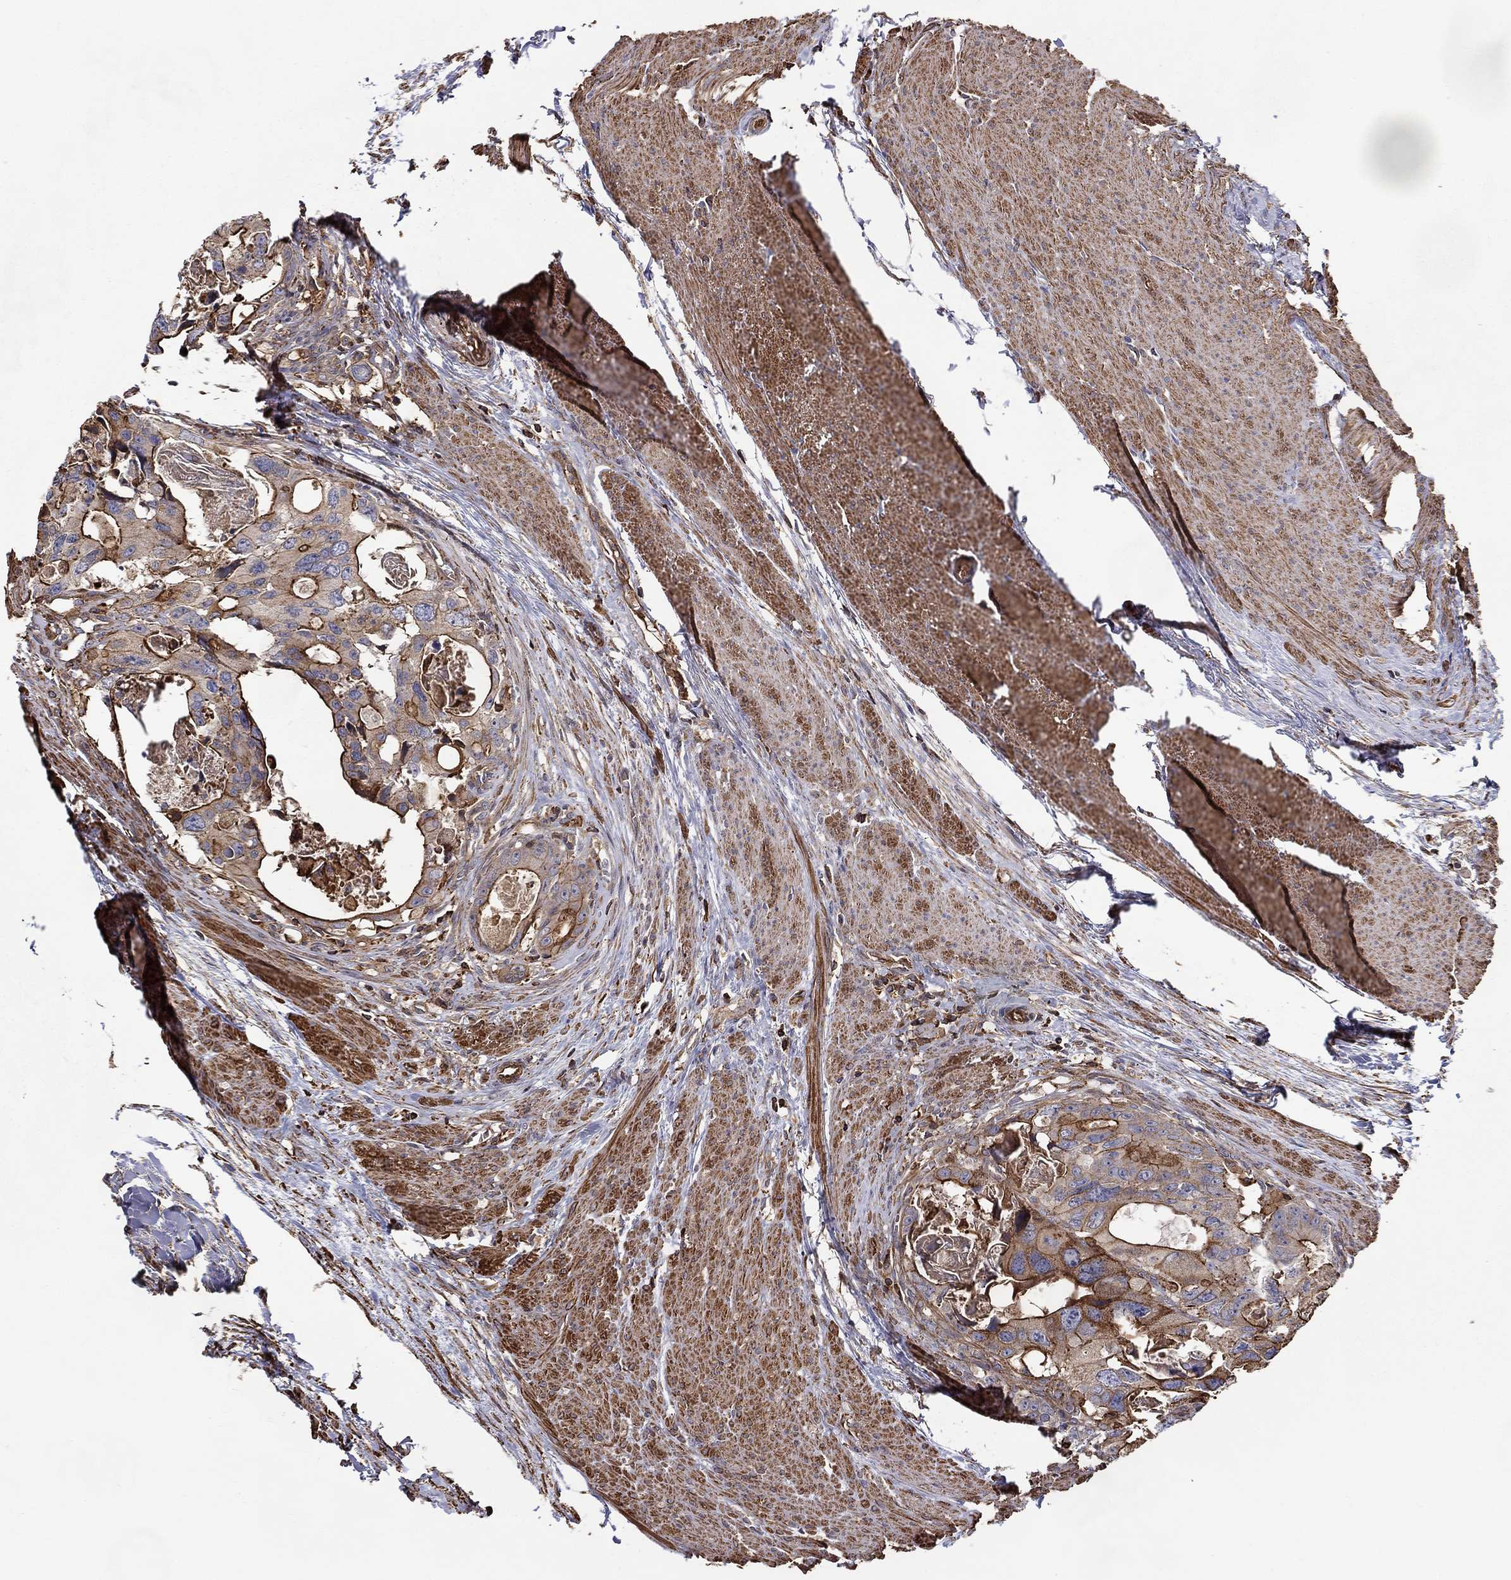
{"staining": {"intensity": "strong", "quantity": "<25%", "location": "cytoplasmic/membranous"}, "tissue": "colorectal cancer", "cell_type": "Tumor cells", "image_type": "cancer", "snomed": [{"axis": "morphology", "description": "Adenocarcinoma, NOS"}, {"axis": "topography", "description": "Rectum"}], "caption": "Colorectal cancer tissue displays strong cytoplasmic/membranous staining in approximately <25% of tumor cells, visualized by immunohistochemistry.", "gene": "NPHP1", "patient": {"sex": "male", "age": 64}}